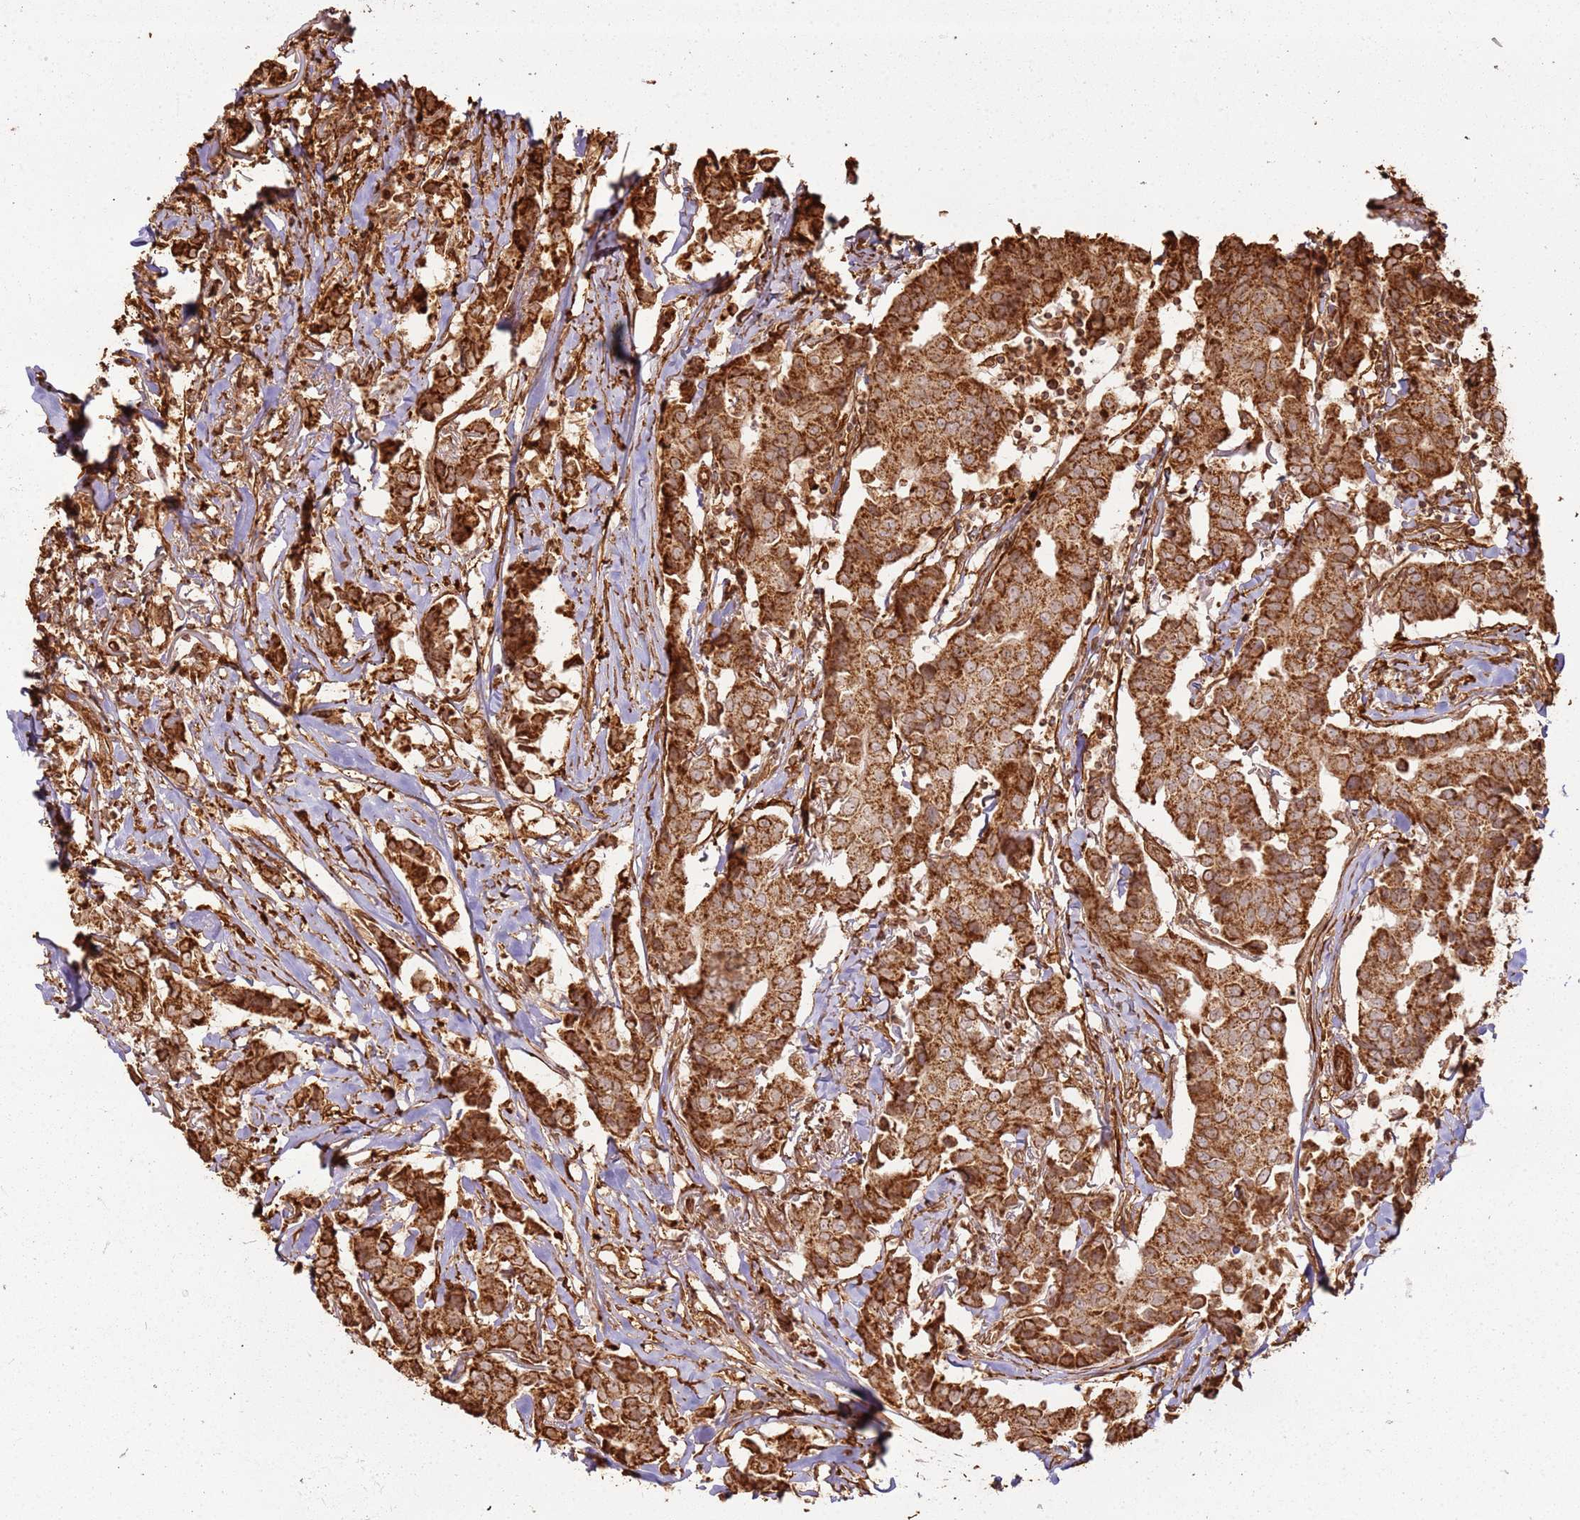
{"staining": {"intensity": "strong", "quantity": ">75%", "location": "cytoplasmic/membranous"}, "tissue": "breast cancer", "cell_type": "Tumor cells", "image_type": "cancer", "snomed": [{"axis": "morphology", "description": "Duct carcinoma"}, {"axis": "topography", "description": "Breast"}], "caption": "Immunohistochemical staining of human breast cancer reveals high levels of strong cytoplasmic/membranous protein positivity in approximately >75% of tumor cells. Immunohistochemistry stains the protein of interest in brown and the nuclei are stained blue.", "gene": "DDX59", "patient": {"sex": "female", "age": 80}}